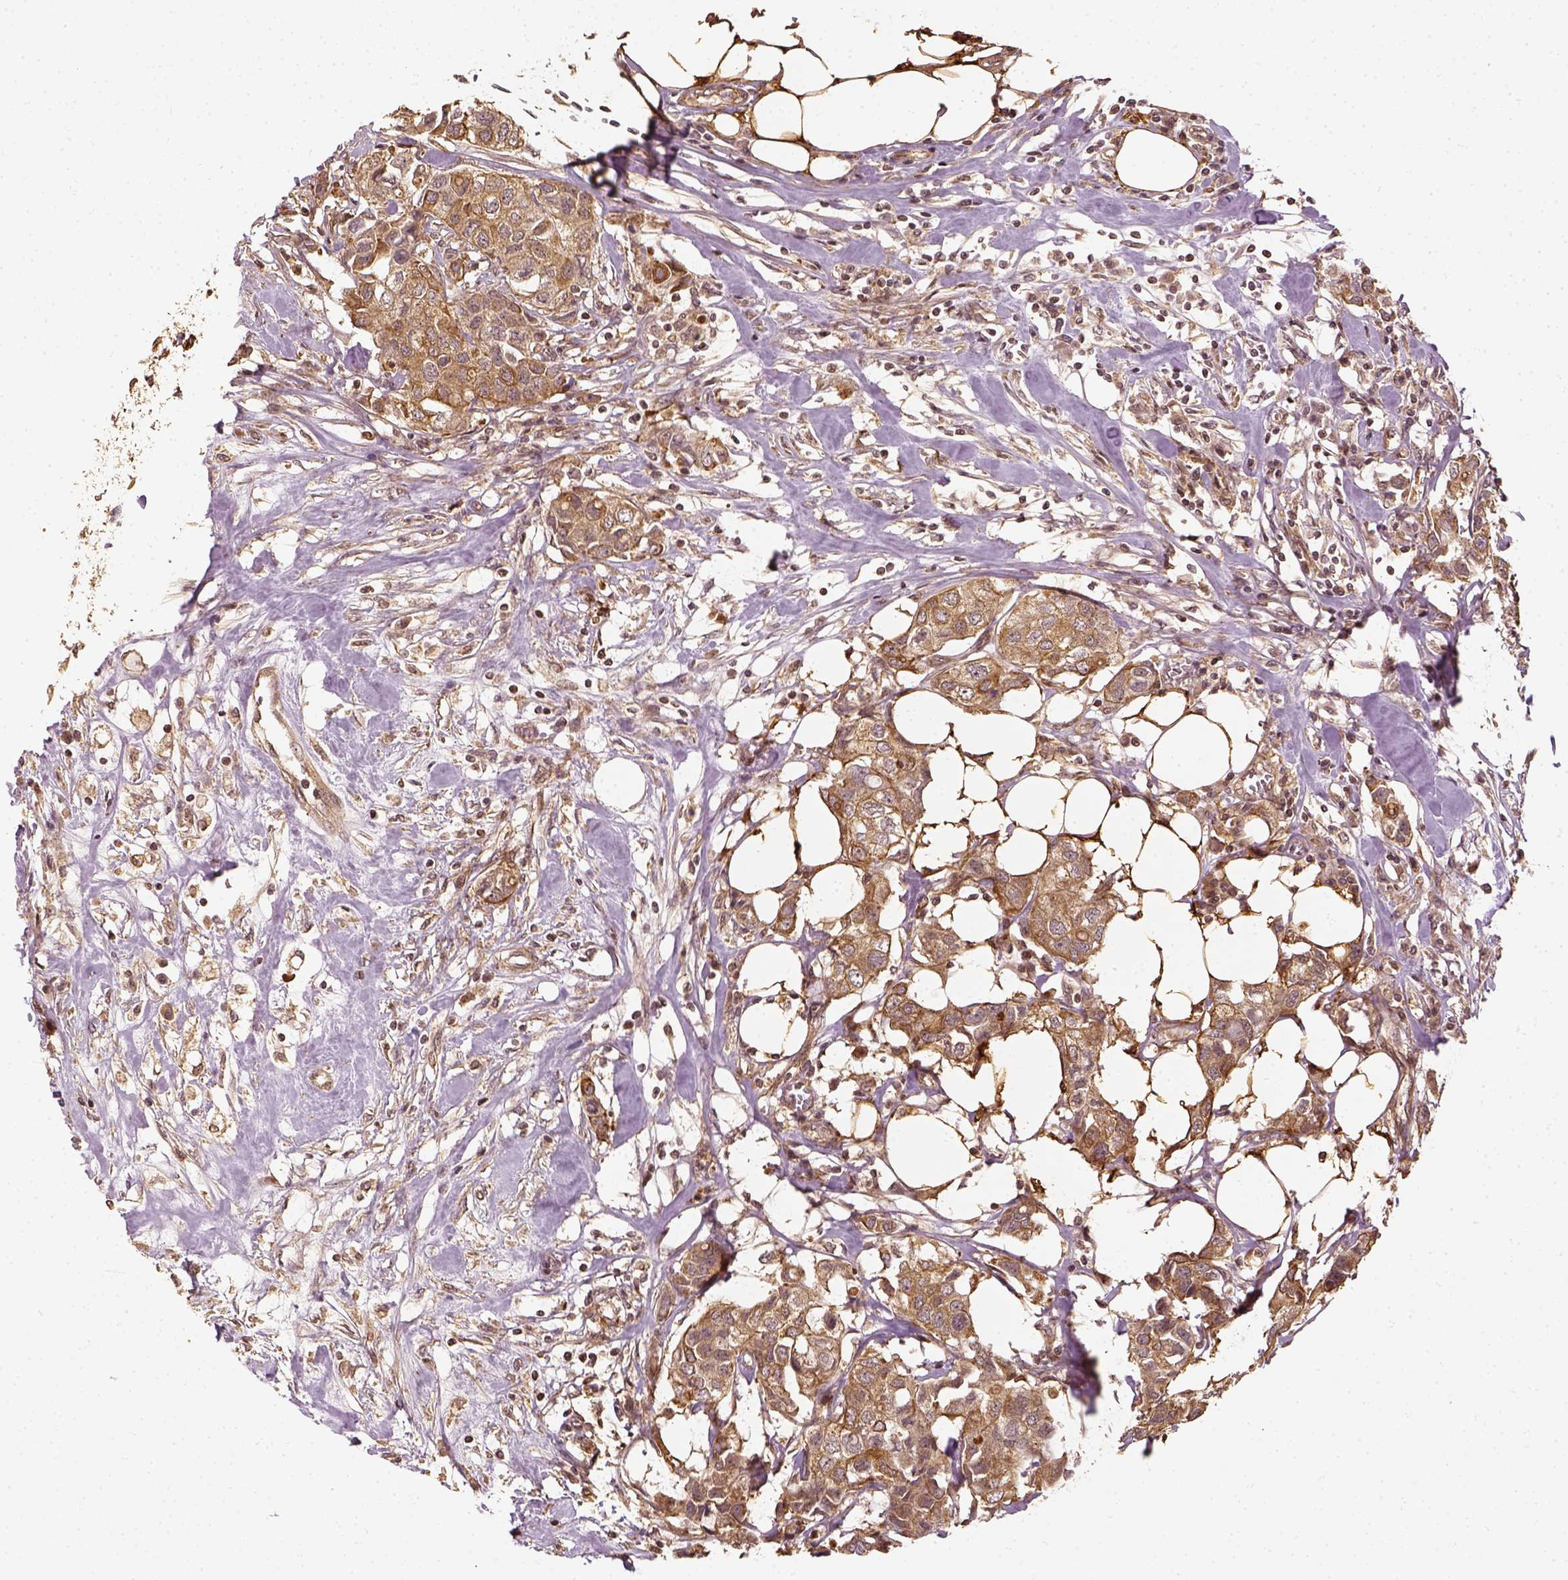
{"staining": {"intensity": "moderate", "quantity": ">75%", "location": "cytoplasmic/membranous"}, "tissue": "breast cancer", "cell_type": "Tumor cells", "image_type": "cancer", "snomed": [{"axis": "morphology", "description": "Duct carcinoma"}, {"axis": "topography", "description": "Breast"}], "caption": "Approximately >75% of tumor cells in human breast intraductal carcinoma demonstrate moderate cytoplasmic/membranous protein positivity as visualized by brown immunohistochemical staining.", "gene": "VEGFA", "patient": {"sex": "female", "age": 80}}